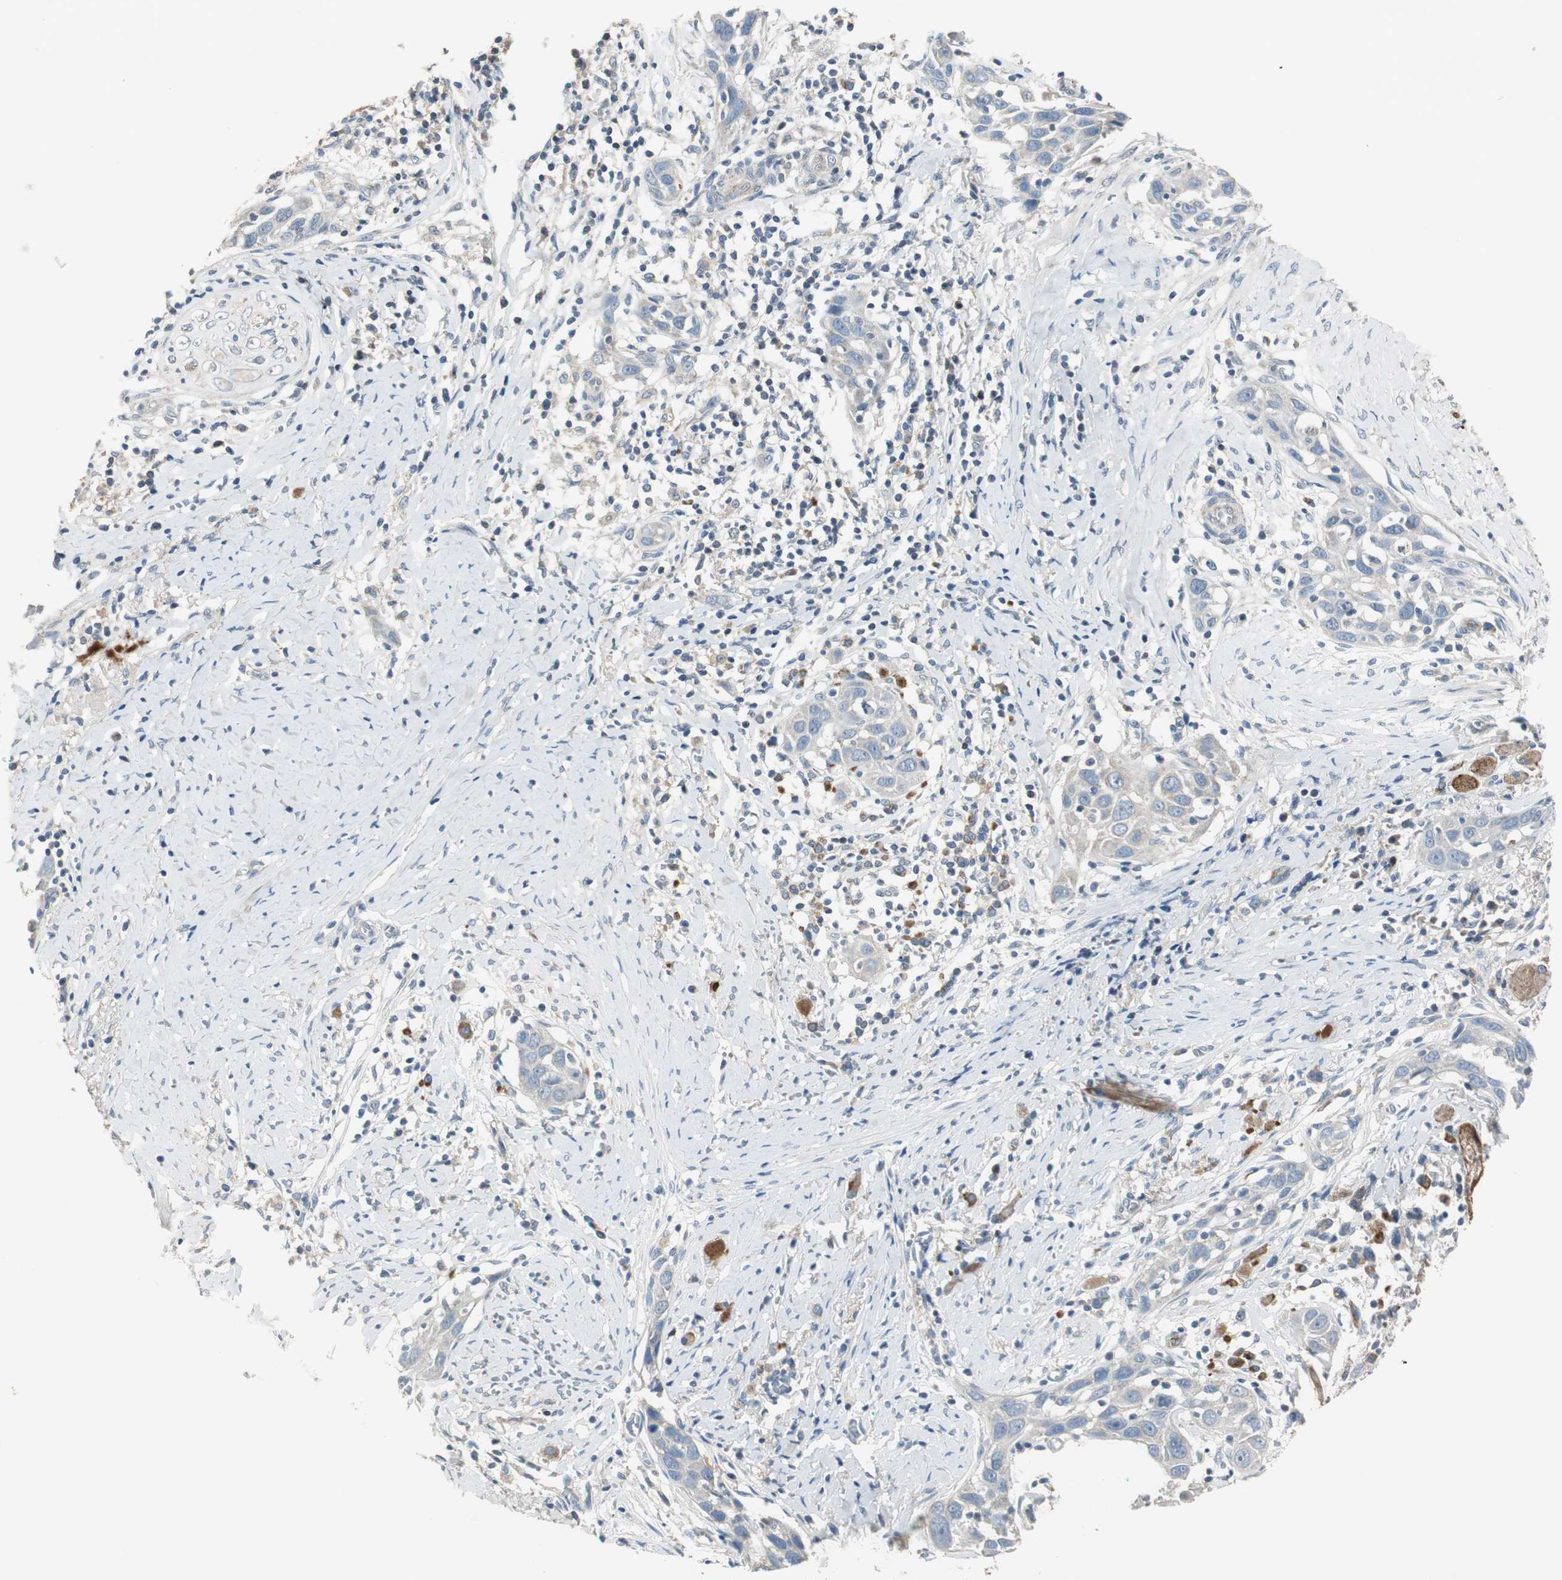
{"staining": {"intensity": "weak", "quantity": "25%-75%", "location": "cytoplasmic/membranous"}, "tissue": "head and neck cancer", "cell_type": "Tumor cells", "image_type": "cancer", "snomed": [{"axis": "morphology", "description": "Normal tissue, NOS"}, {"axis": "morphology", "description": "Squamous cell carcinoma, NOS"}, {"axis": "topography", "description": "Oral tissue"}, {"axis": "topography", "description": "Head-Neck"}], "caption": "About 25%-75% of tumor cells in head and neck cancer (squamous cell carcinoma) display weak cytoplasmic/membranous protein expression as visualized by brown immunohistochemical staining.", "gene": "MSTO1", "patient": {"sex": "female", "age": 50}}